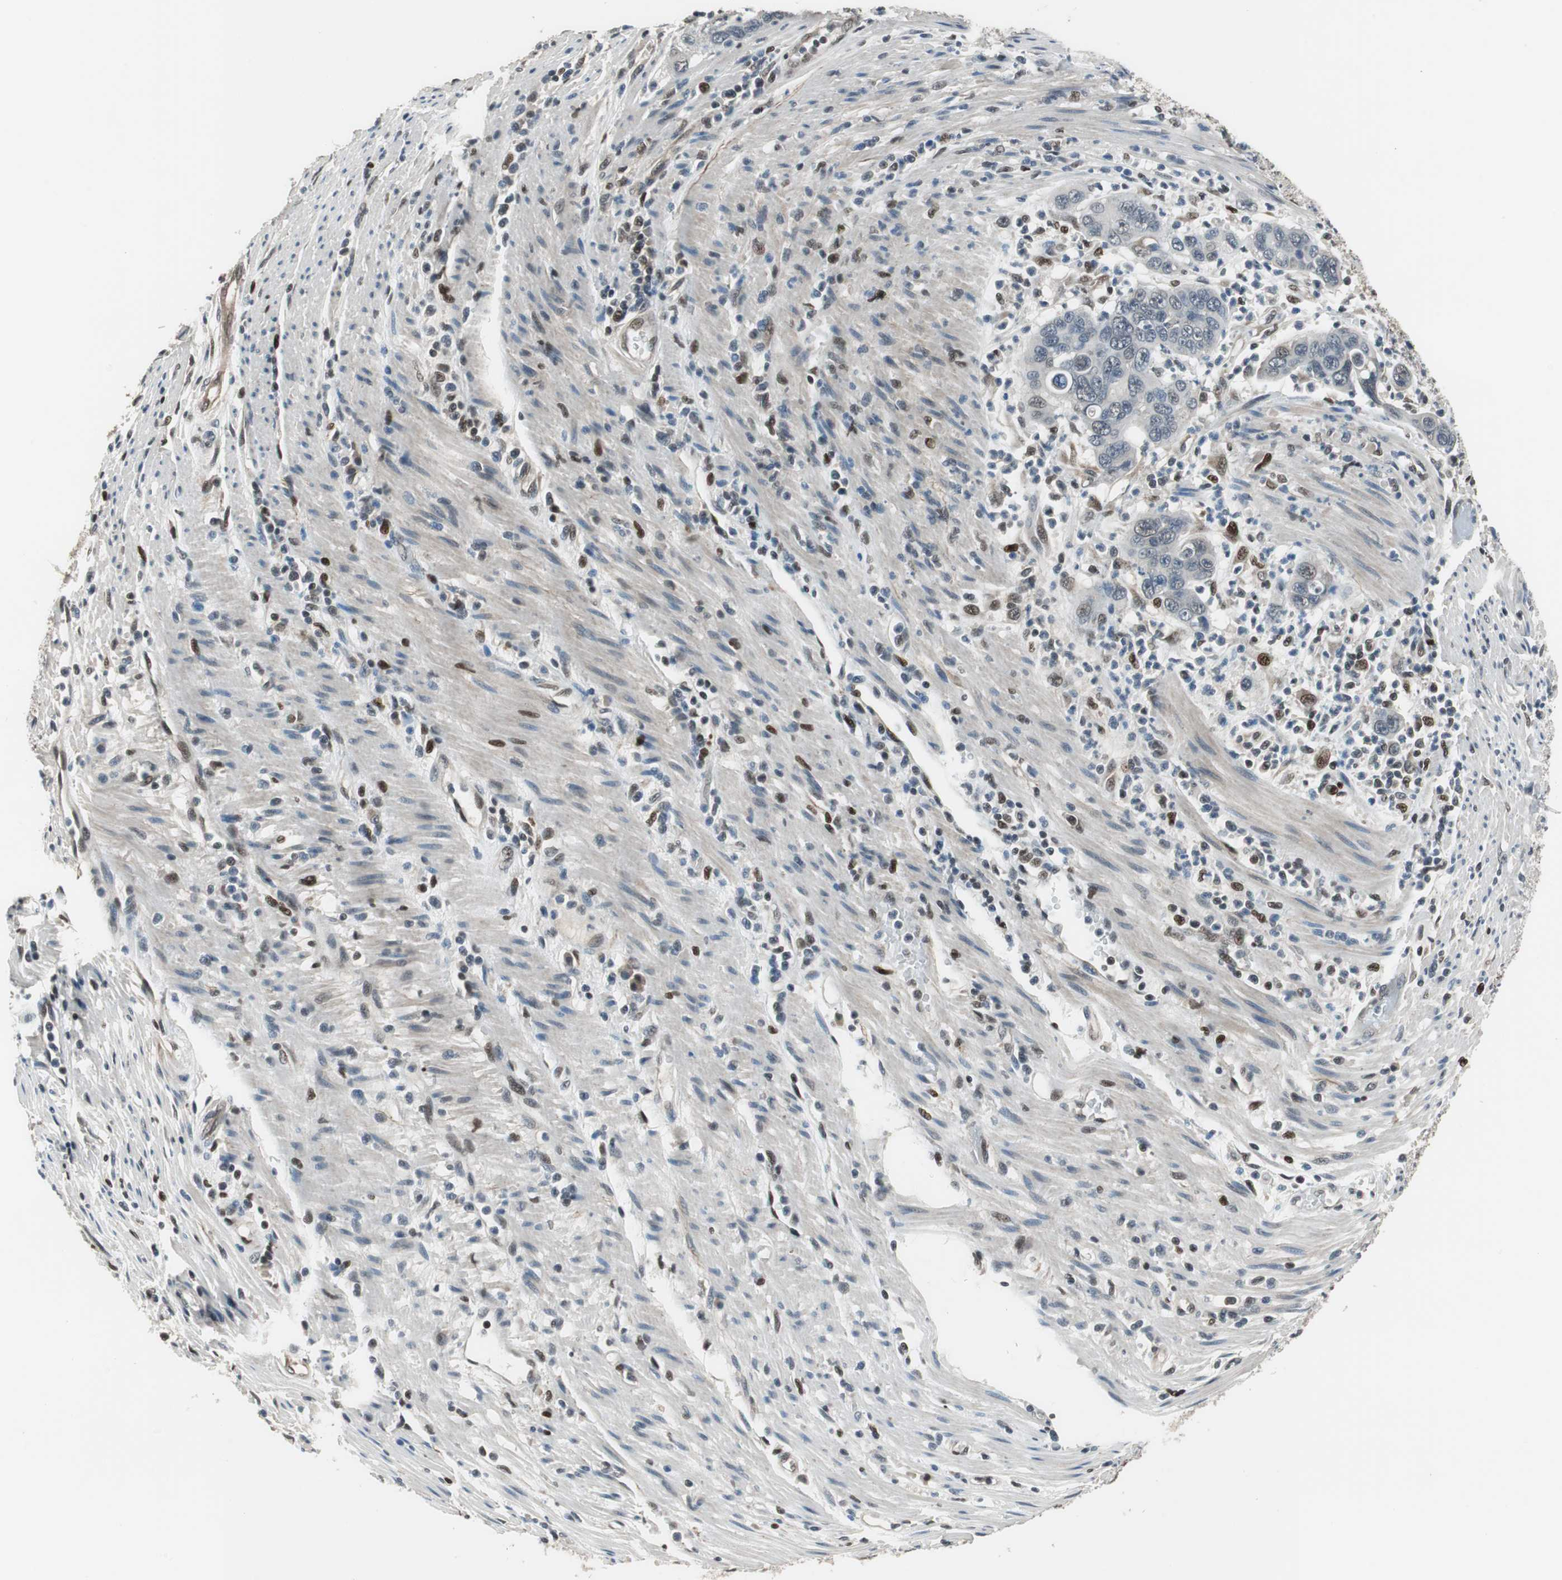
{"staining": {"intensity": "negative", "quantity": "none", "location": "none"}, "tissue": "pancreatic cancer", "cell_type": "Tumor cells", "image_type": "cancer", "snomed": [{"axis": "morphology", "description": "Adenocarcinoma, NOS"}, {"axis": "topography", "description": "Pancreas"}], "caption": "This is a image of immunohistochemistry (IHC) staining of pancreatic adenocarcinoma, which shows no staining in tumor cells.", "gene": "MAFB", "patient": {"sex": "female", "age": 71}}